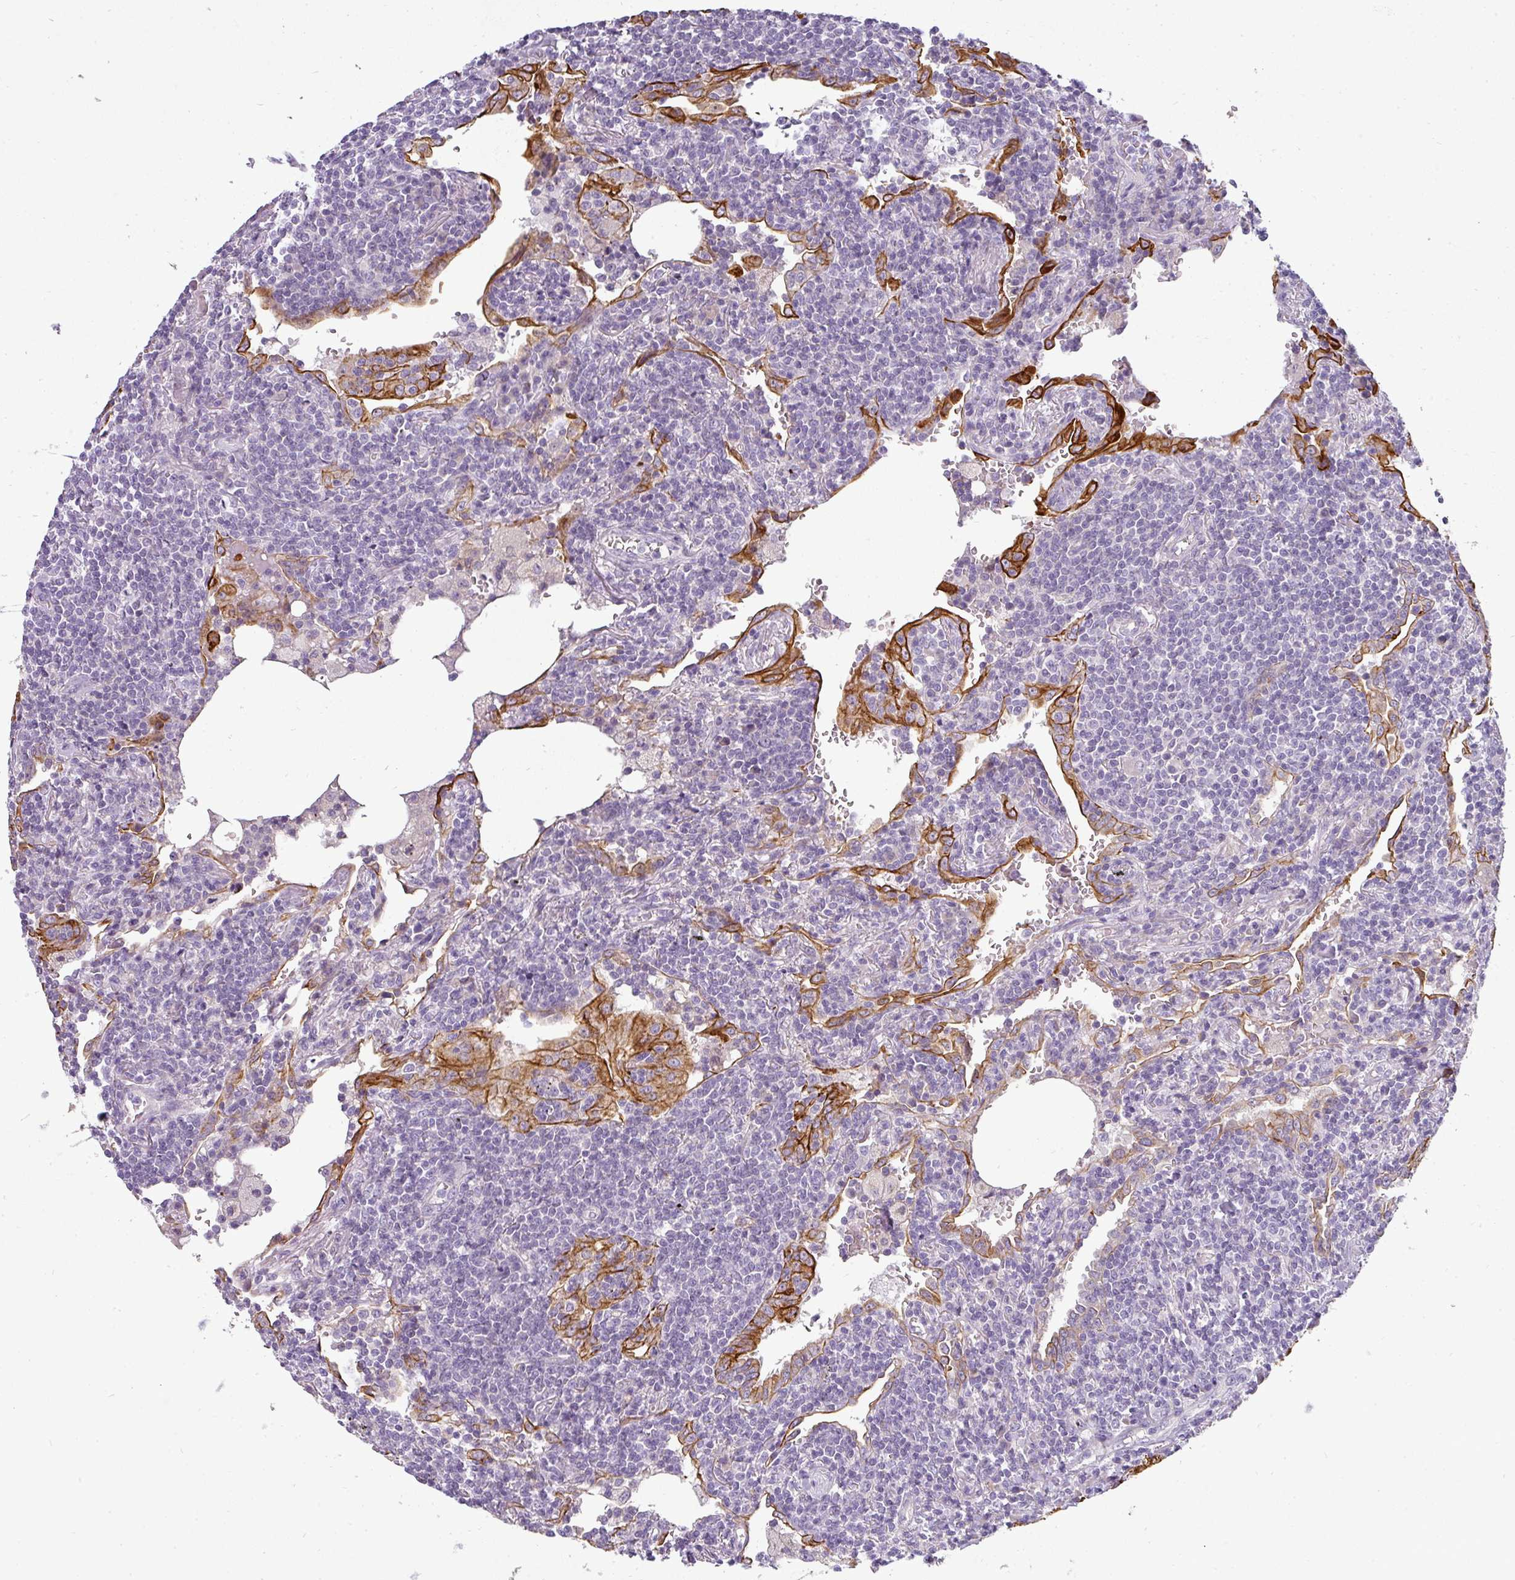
{"staining": {"intensity": "negative", "quantity": "none", "location": "none"}, "tissue": "lymphoma", "cell_type": "Tumor cells", "image_type": "cancer", "snomed": [{"axis": "morphology", "description": "Malignant lymphoma, non-Hodgkin's type, Low grade"}, {"axis": "topography", "description": "Lung"}], "caption": "Immunohistochemical staining of lymphoma demonstrates no significant expression in tumor cells.", "gene": "ASXL3", "patient": {"sex": "female", "age": 71}}